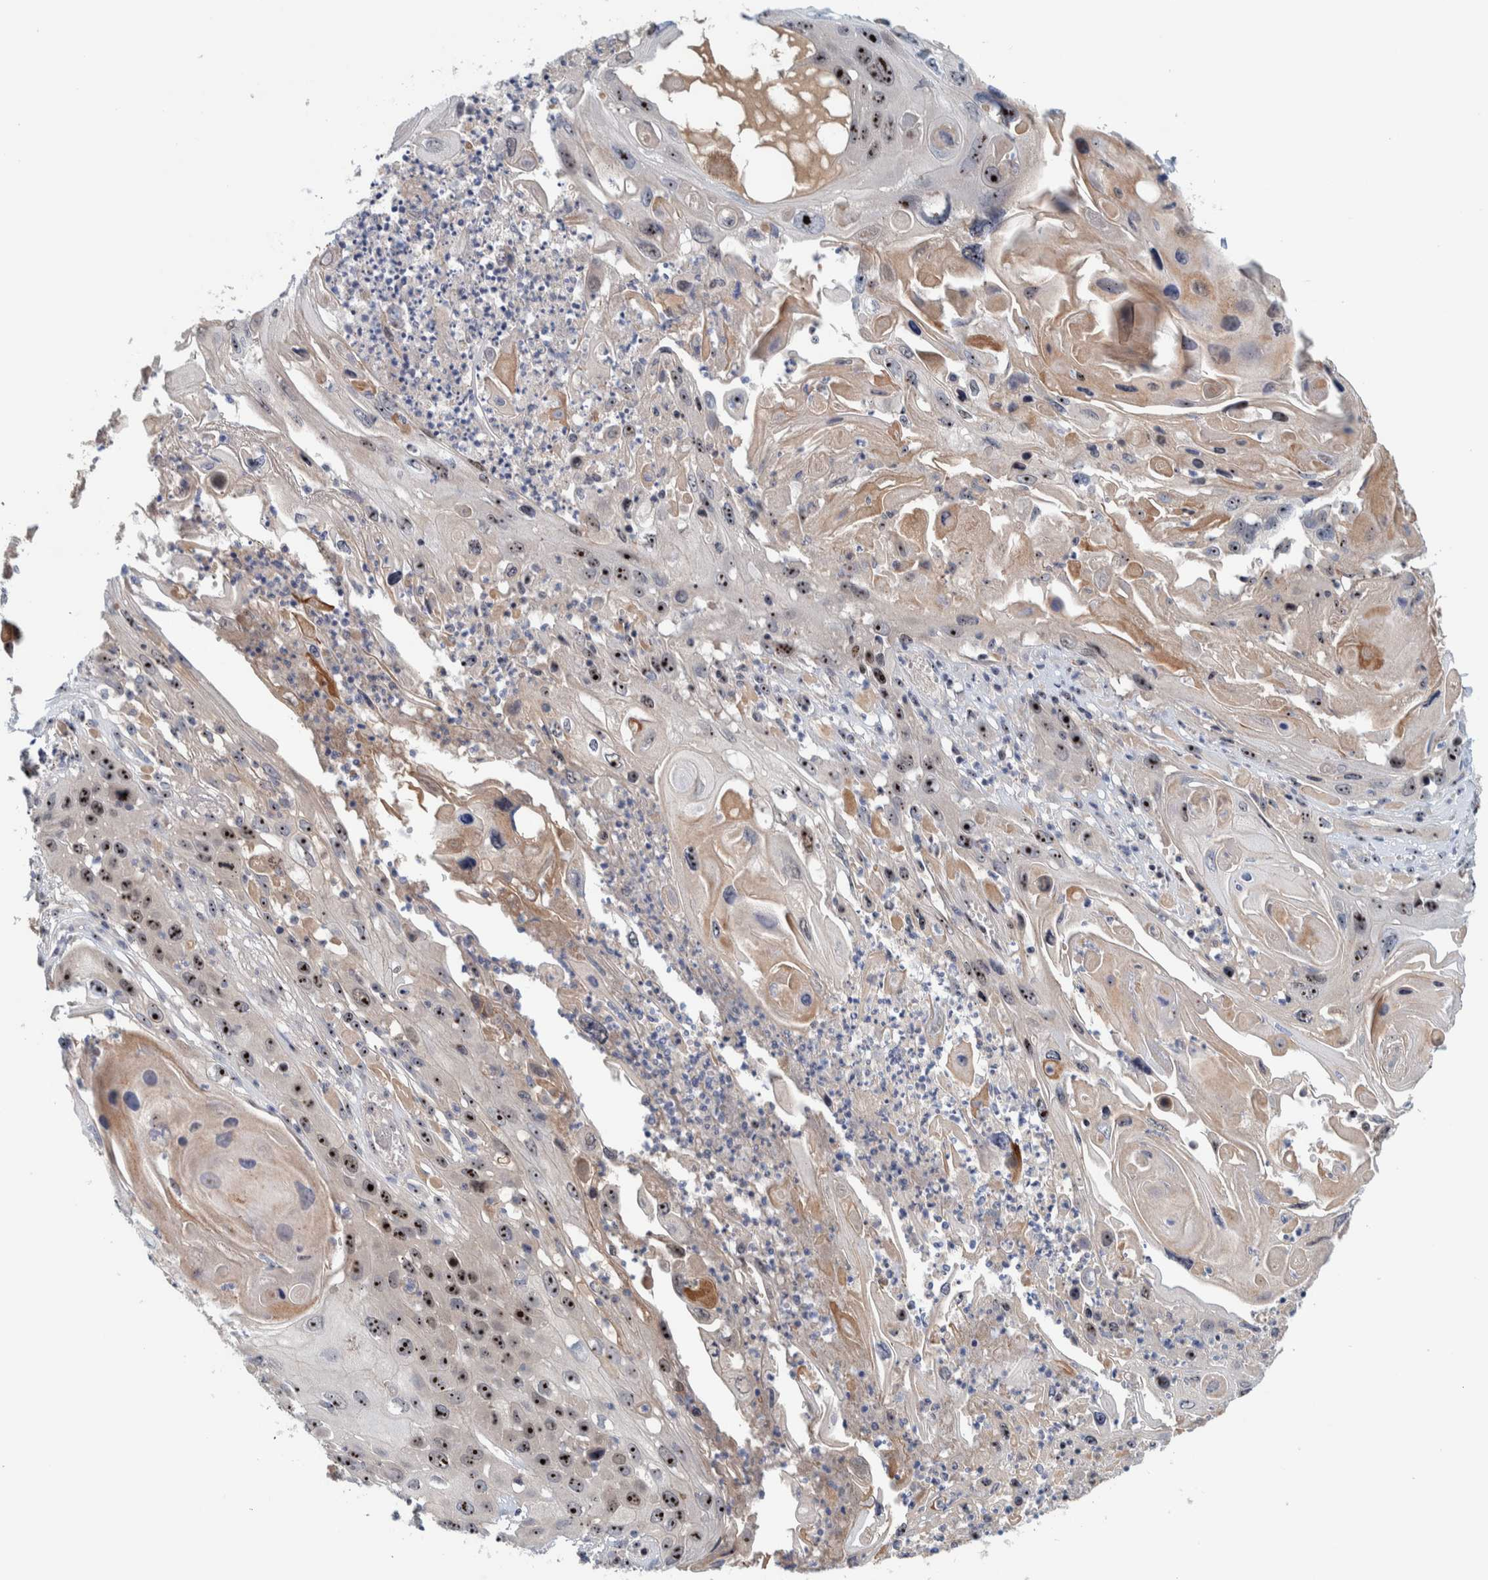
{"staining": {"intensity": "strong", "quantity": ">75%", "location": "nuclear"}, "tissue": "skin cancer", "cell_type": "Tumor cells", "image_type": "cancer", "snomed": [{"axis": "morphology", "description": "Squamous cell carcinoma, NOS"}, {"axis": "topography", "description": "Skin"}], "caption": "A brown stain shows strong nuclear positivity of a protein in human skin cancer tumor cells.", "gene": "NOL11", "patient": {"sex": "male", "age": 55}}